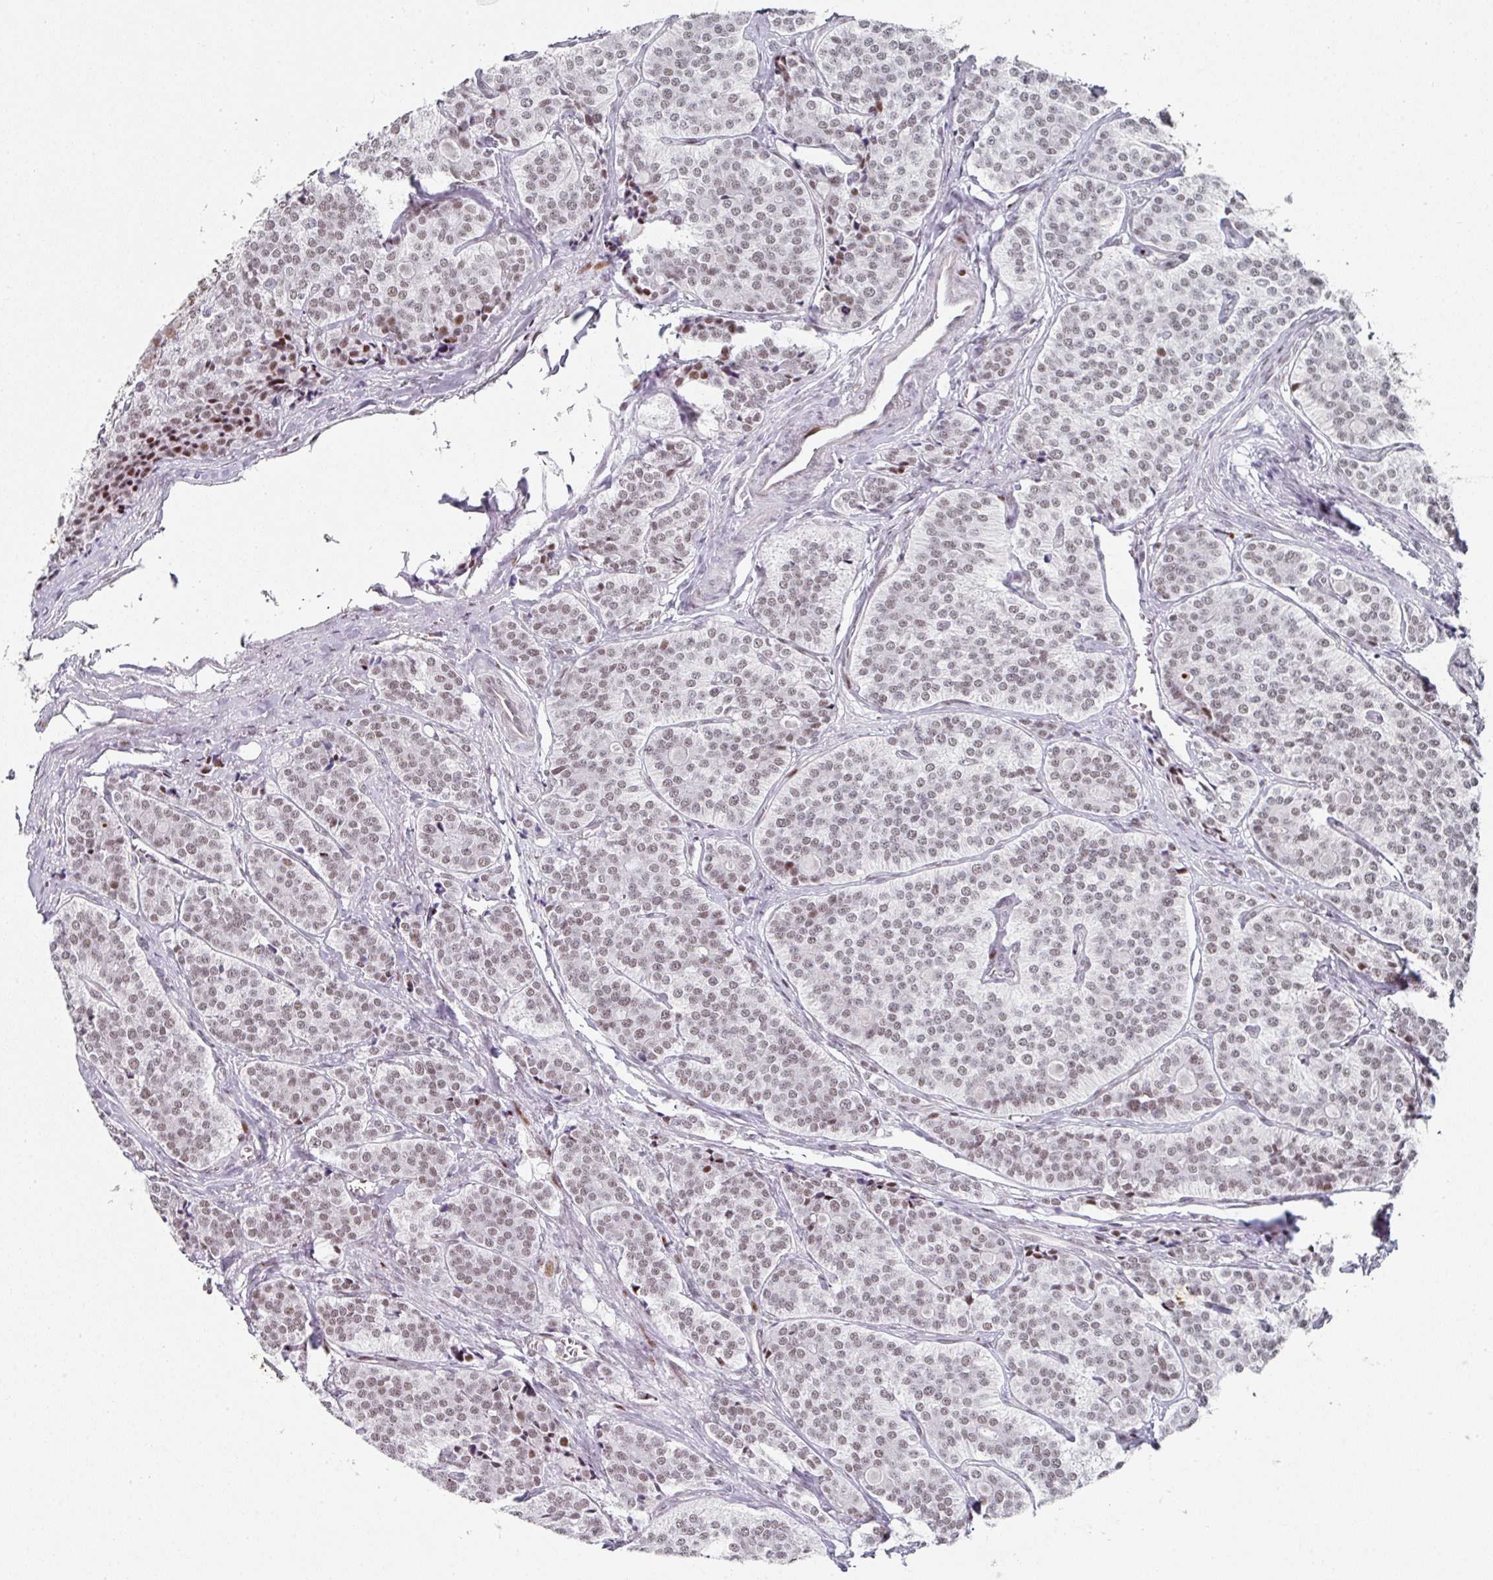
{"staining": {"intensity": "weak", "quantity": ">75%", "location": "nuclear"}, "tissue": "carcinoid", "cell_type": "Tumor cells", "image_type": "cancer", "snomed": [{"axis": "morphology", "description": "Carcinoid, malignant, NOS"}, {"axis": "topography", "description": "Small intestine"}], "caption": "High-power microscopy captured an IHC photomicrograph of carcinoid (malignant), revealing weak nuclear expression in approximately >75% of tumor cells.", "gene": "SF3B5", "patient": {"sex": "male", "age": 63}}